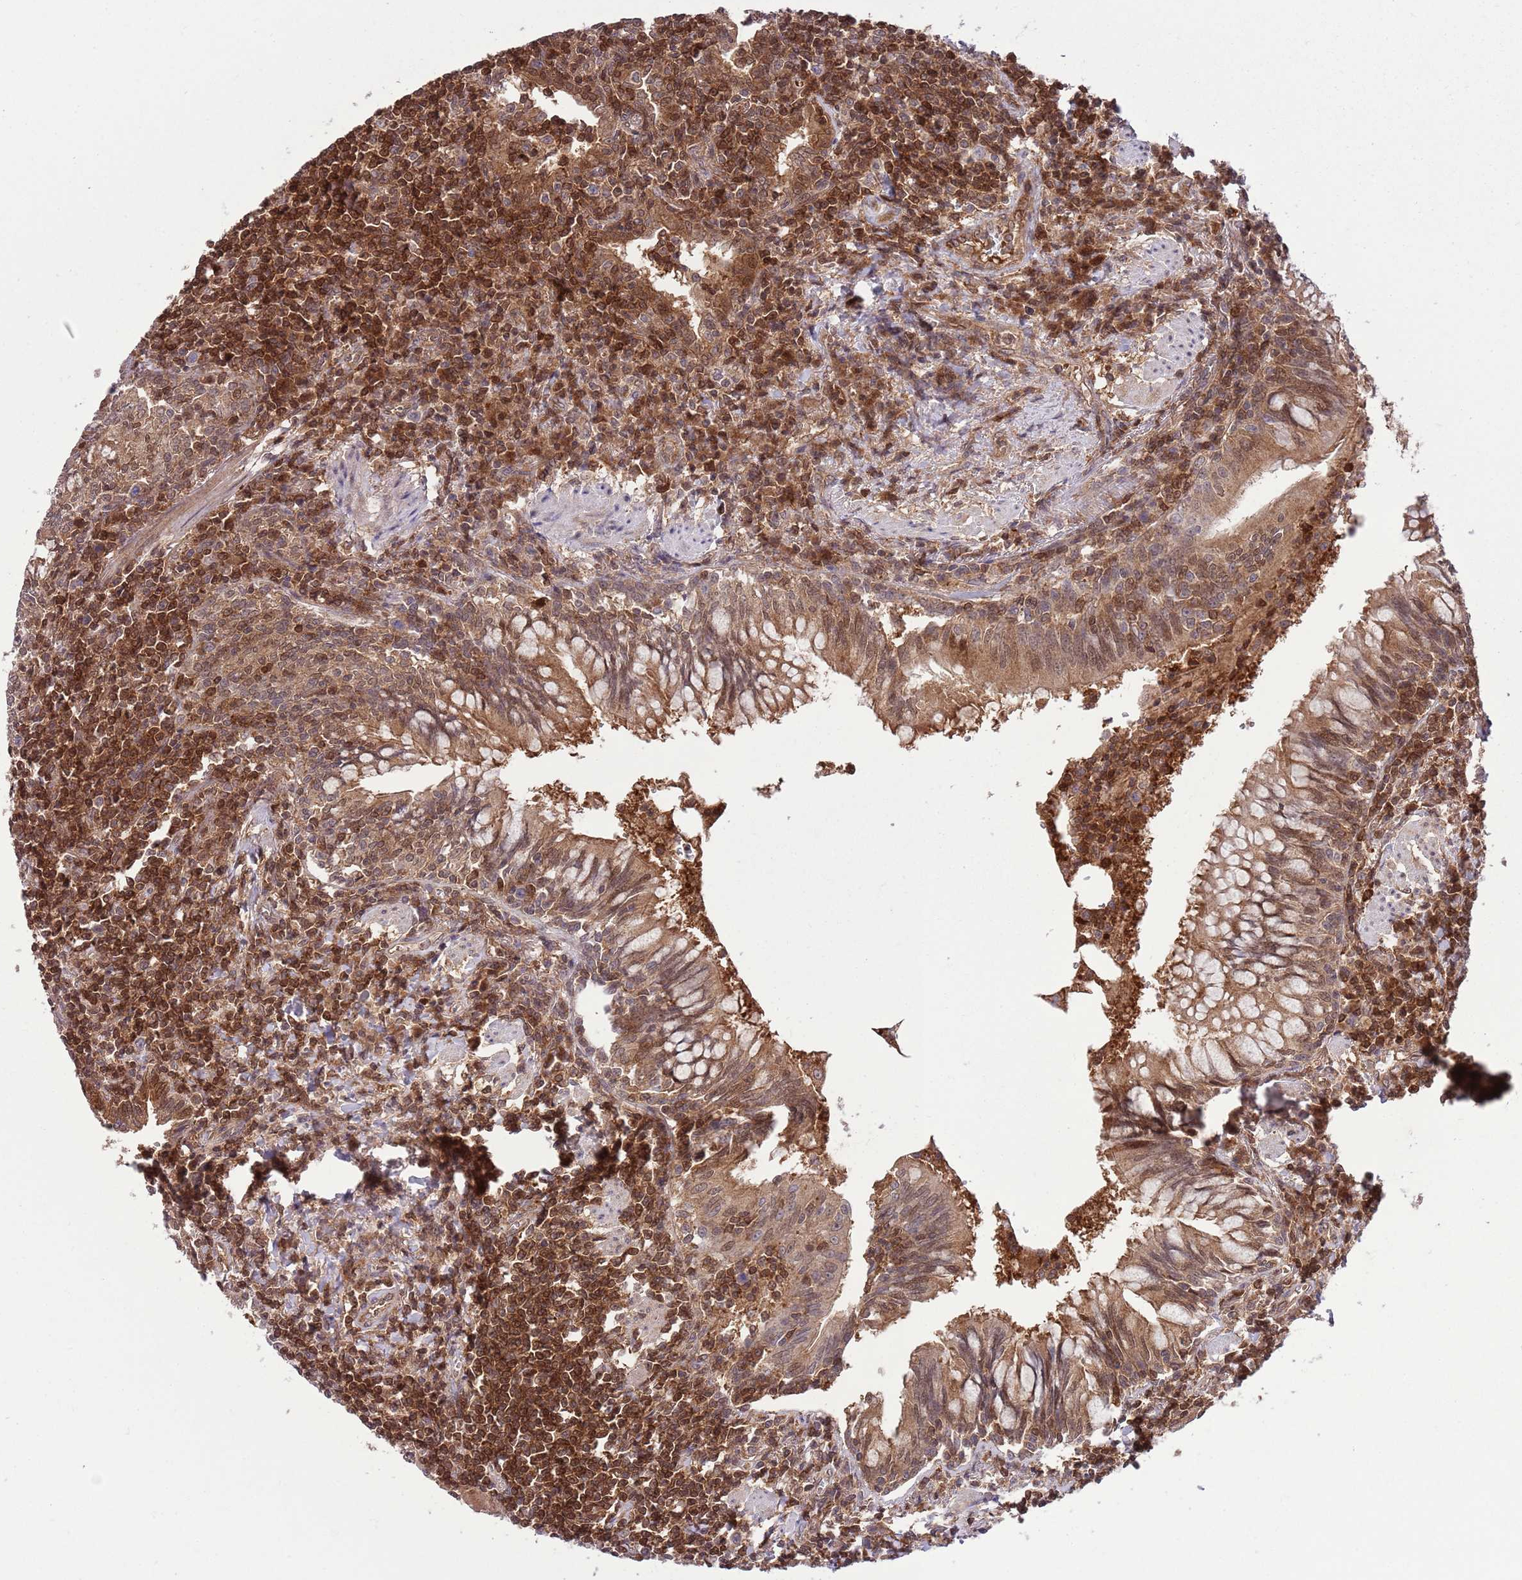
{"staining": {"intensity": "moderate", "quantity": ">75%", "location": "cytoplasmic/membranous,nuclear"}, "tissue": "lymphoma", "cell_type": "Tumor cells", "image_type": "cancer", "snomed": [{"axis": "morphology", "description": "Malignant lymphoma, non-Hodgkin's type, Low grade"}, {"axis": "topography", "description": "Lung"}], "caption": "Approximately >75% of tumor cells in low-grade malignant lymphoma, non-Hodgkin's type exhibit moderate cytoplasmic/membranous and nuclear protein staining as visualized by brown immunohistochemical staining.", "gene": "HDHD2", "patient": {"sex": "female", "age": 71}}